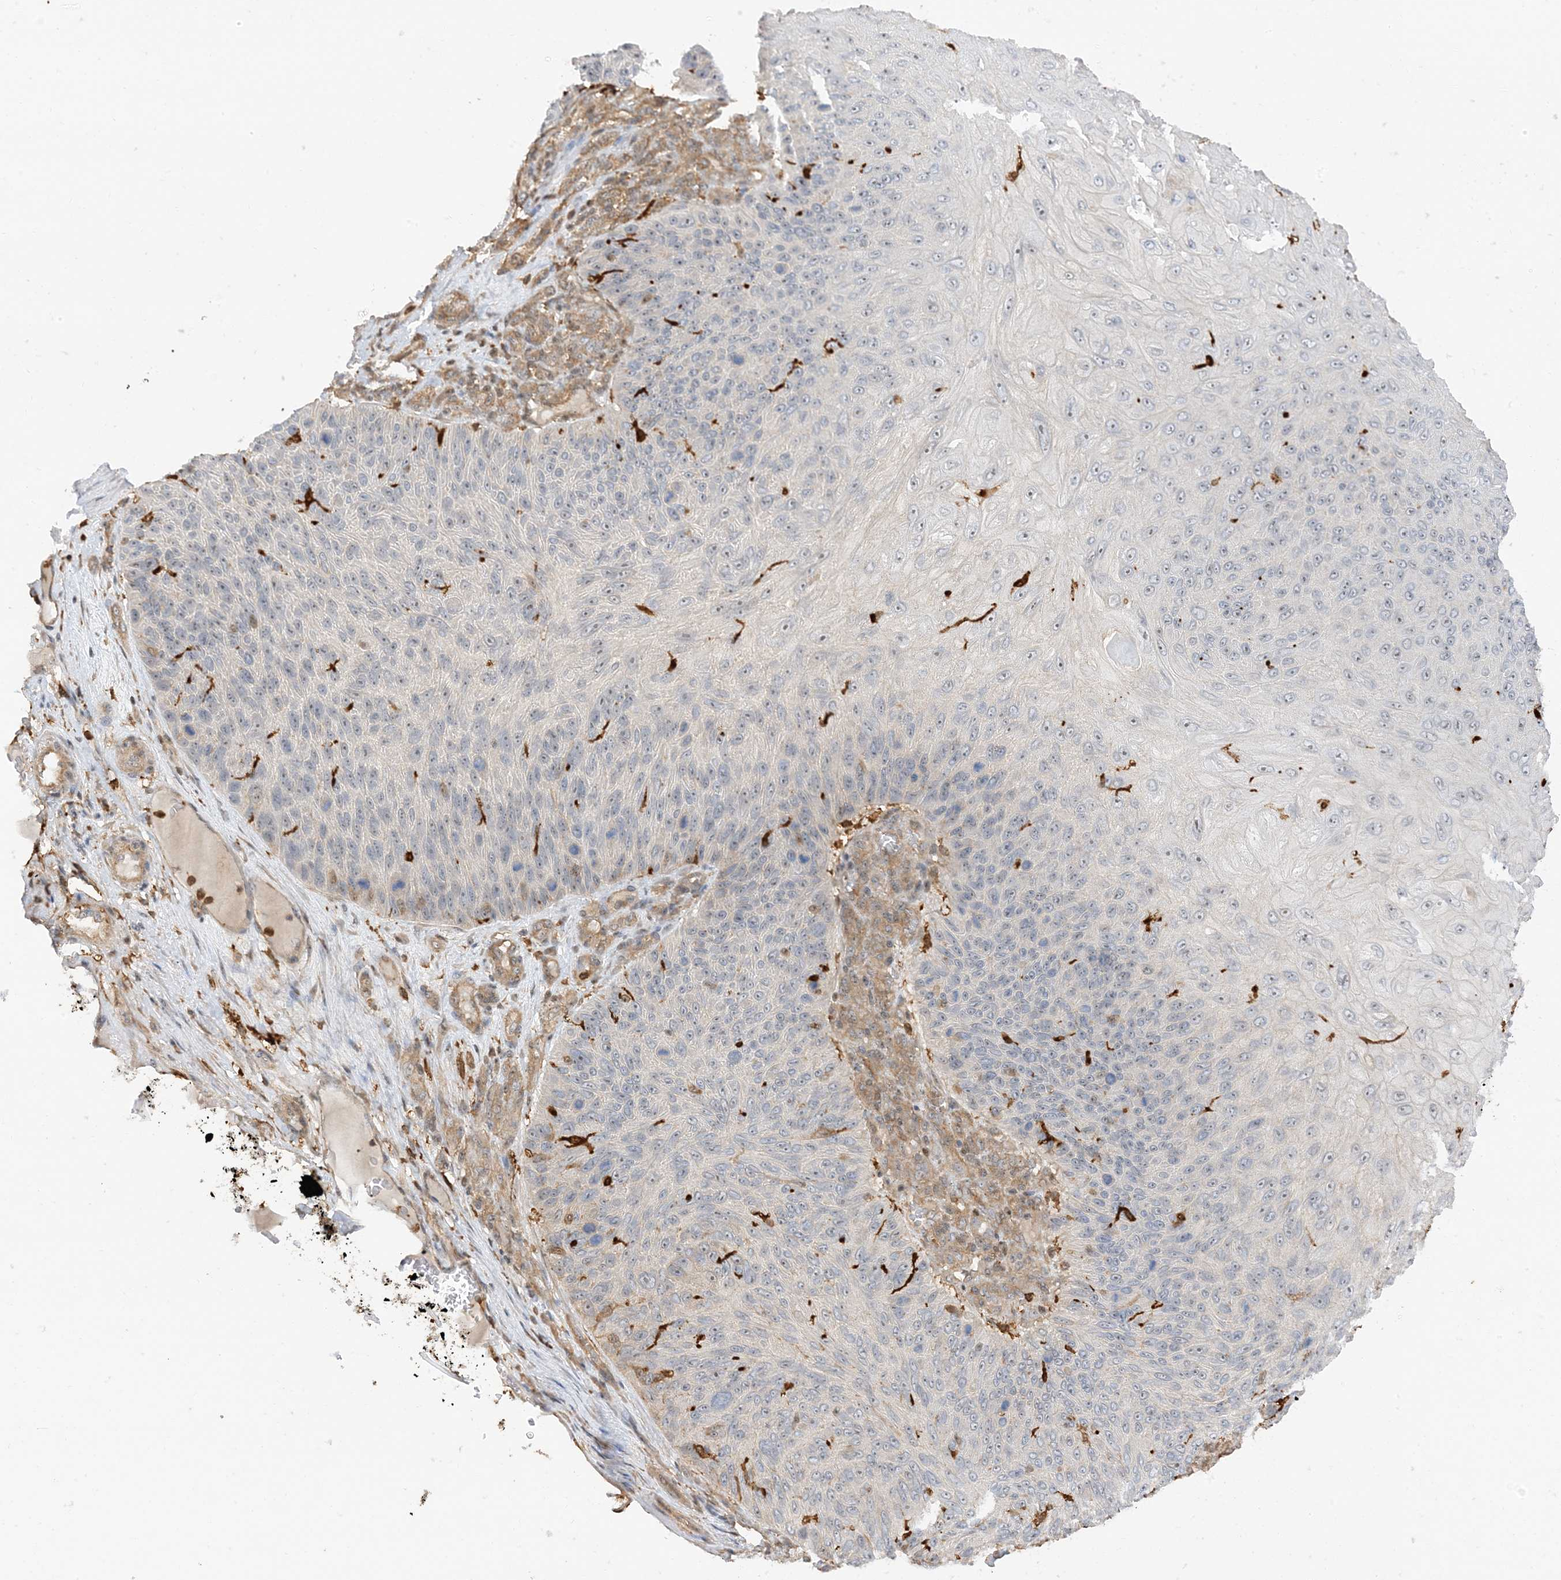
{"staining": {"intensity": "negative", "quantity": "none", "location": "none"}, "tissue": "skin cancer", "cell_type": "Tumor cells", "image_type": "cancer", "snomed": [{"axis": "morphology", "description": "Squamous cell carcinoma, NOS"}, {"axis": "topography", "description": "Skin"}], "caption": "Immunohistochemistry (IHC) histopathology image of skin squamous cell carcinoma stained for a protein (brown), which displays no positivity in tumor cells.", "gene": "PHACTR2", "patient": {"sex": "female", "age": 88}}